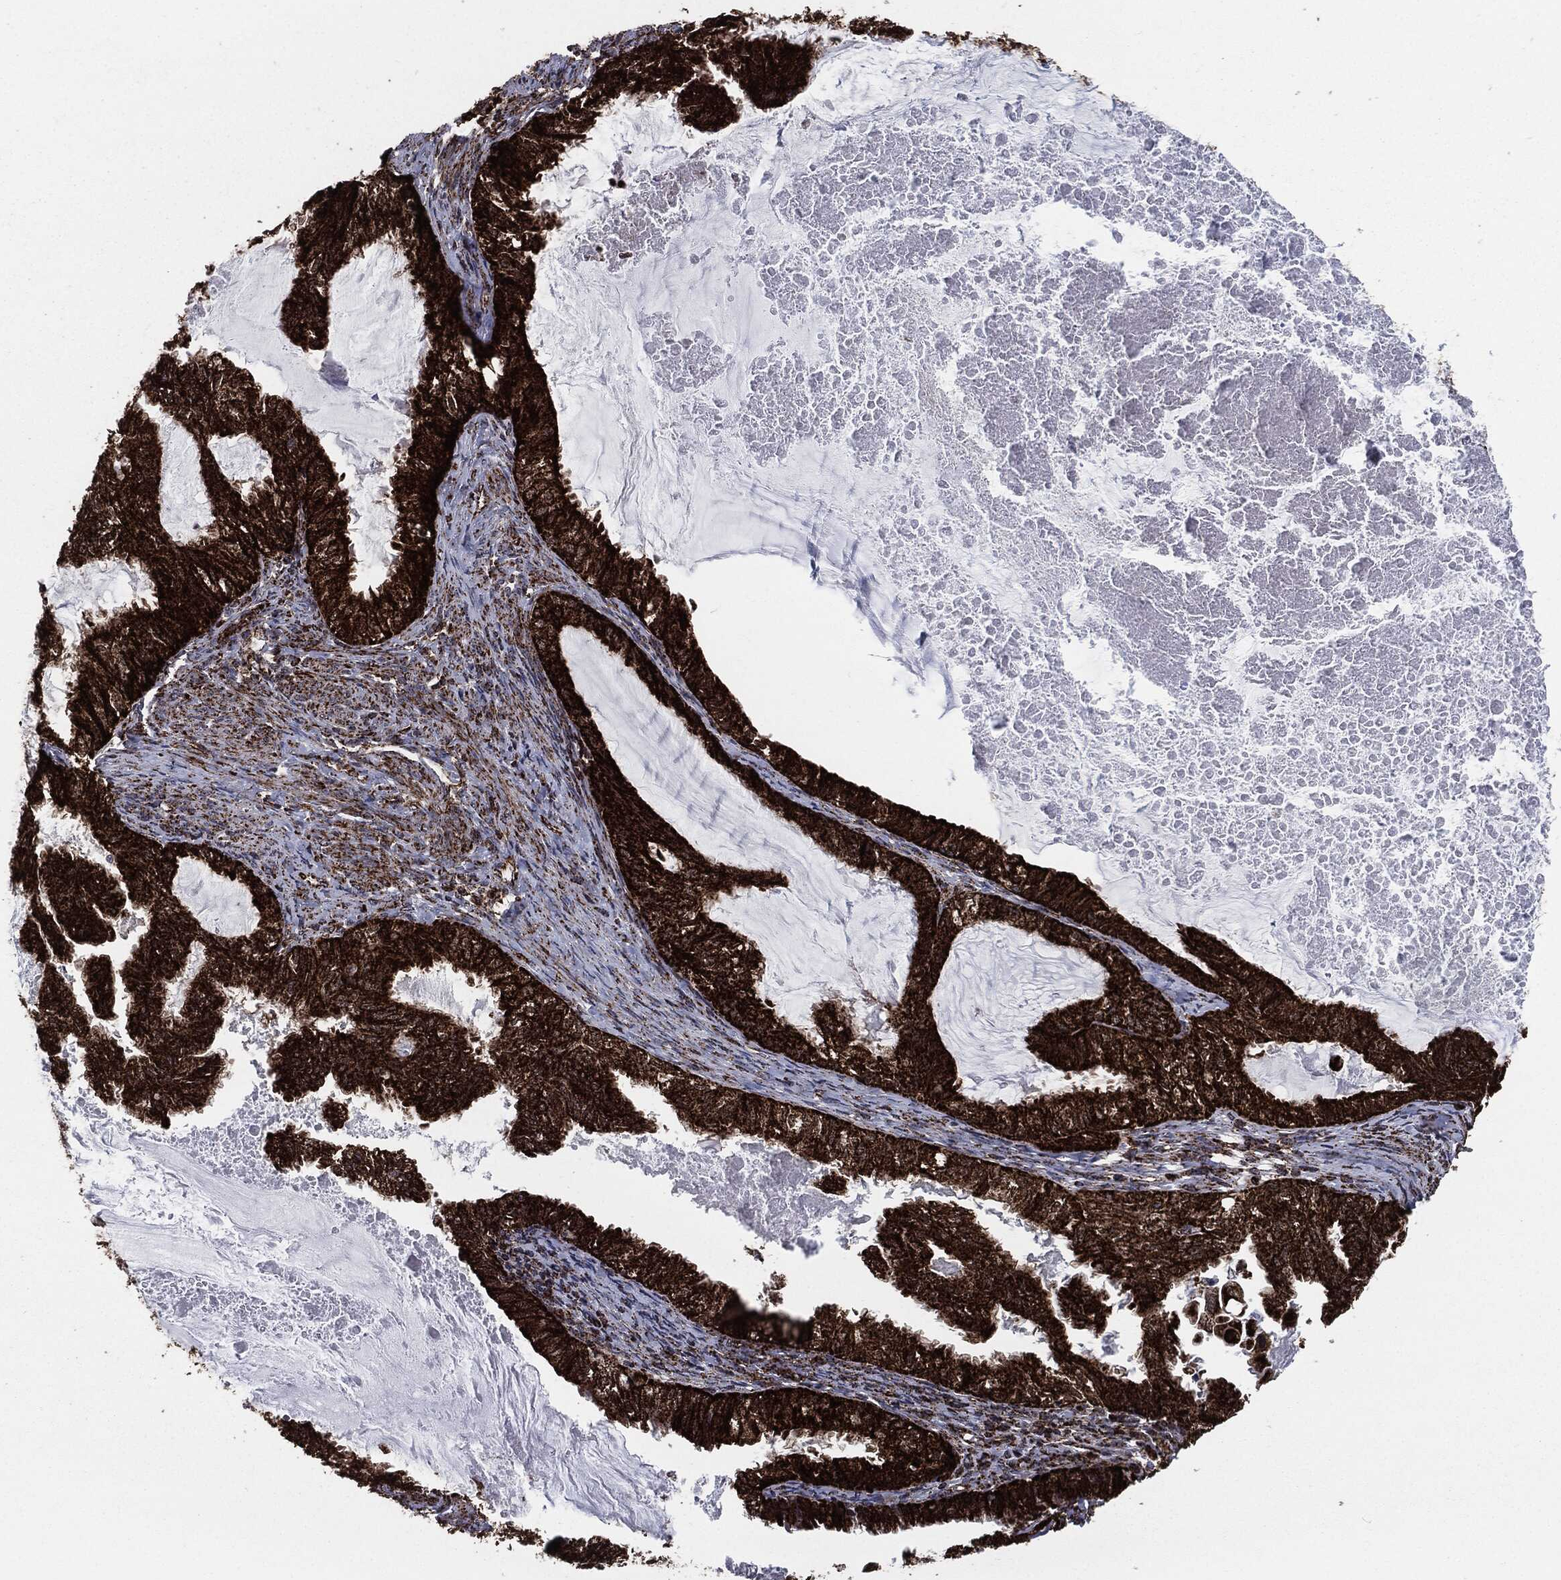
{"staining": {"intensity": "strong", "quantity": ">75%", "location": "cytoplasmic/membranous"}, "tissue": "endometrial cancer", "cell_type": "Tumor cells", "image_type": "cancer", "snomed": [{"axis": "morphology", "description": "Adenocarcinoma, NOS"}, {"axis": "topography", "description": "Endometrium"}], "caption": "IHC histopathology image of neoplastic tissue: endometrial adenocarcinoma stained using IHC reveals high levels of strong protein expression localized specifically in the cytoplasmic/membranous of tumor cells, appearing as a cytoplasmic/membranous brown color.", "gene": "FH", "patient": {"sex": "female", "age": 86}}